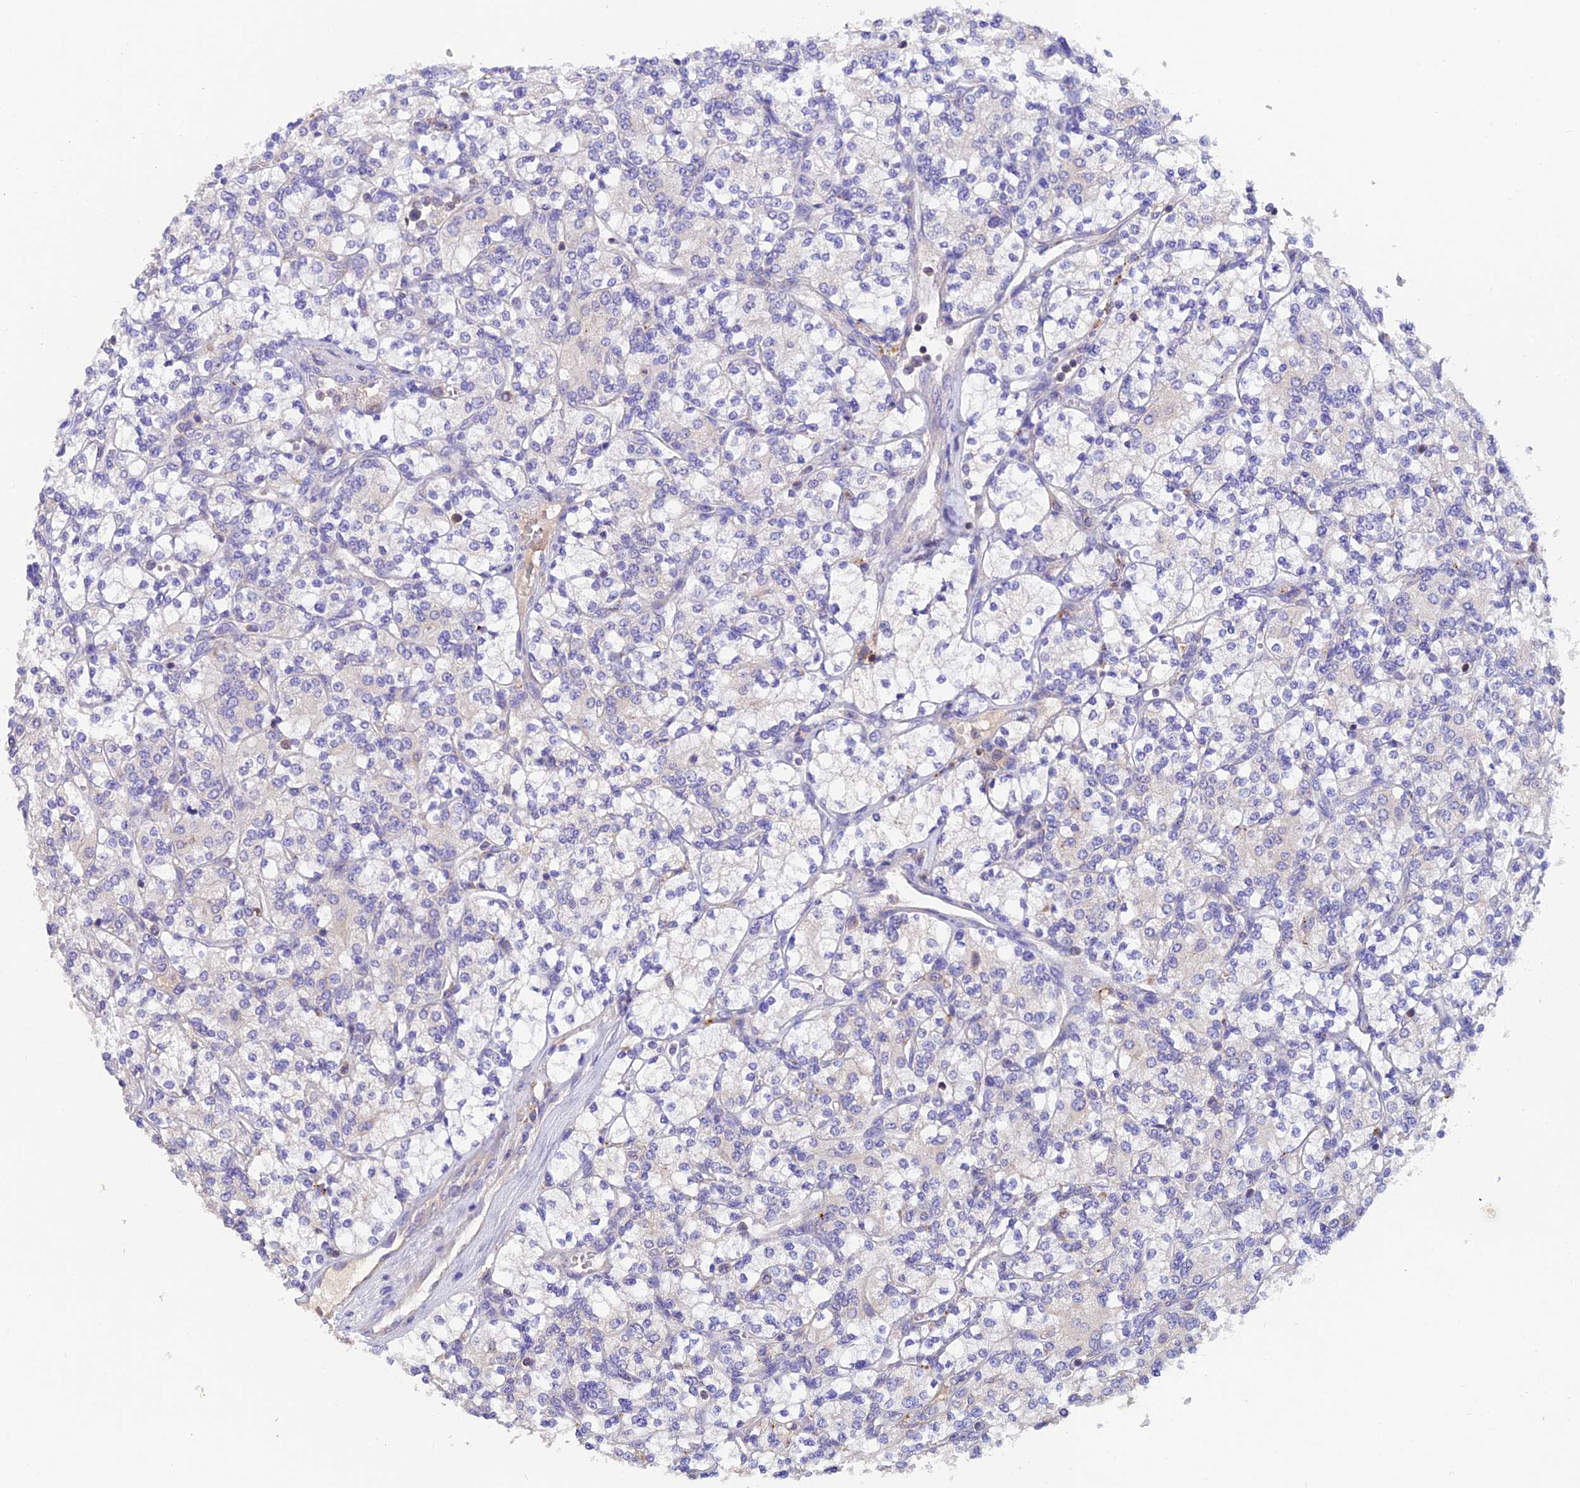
{"staining": {"intensity": "negative", "quantity": "none", "location": "none"}, "tissue": "renal cancer", "cell_type": "Tumor cells", "image_type": "cancer", "snomed": [{"axis": "morphology", "description": "Adenocarcinoma, NOS"}, {"axis": "topography", "description": "Kidney"}], "caption": "This histopathology image is of renal cancer stained with IHC to label a protein in brown with the nuclei are counter-stained blue. There is no positivity in tumor cells.", "gene": "LPXN", "patient": {"sex": "male", "age": 77}}